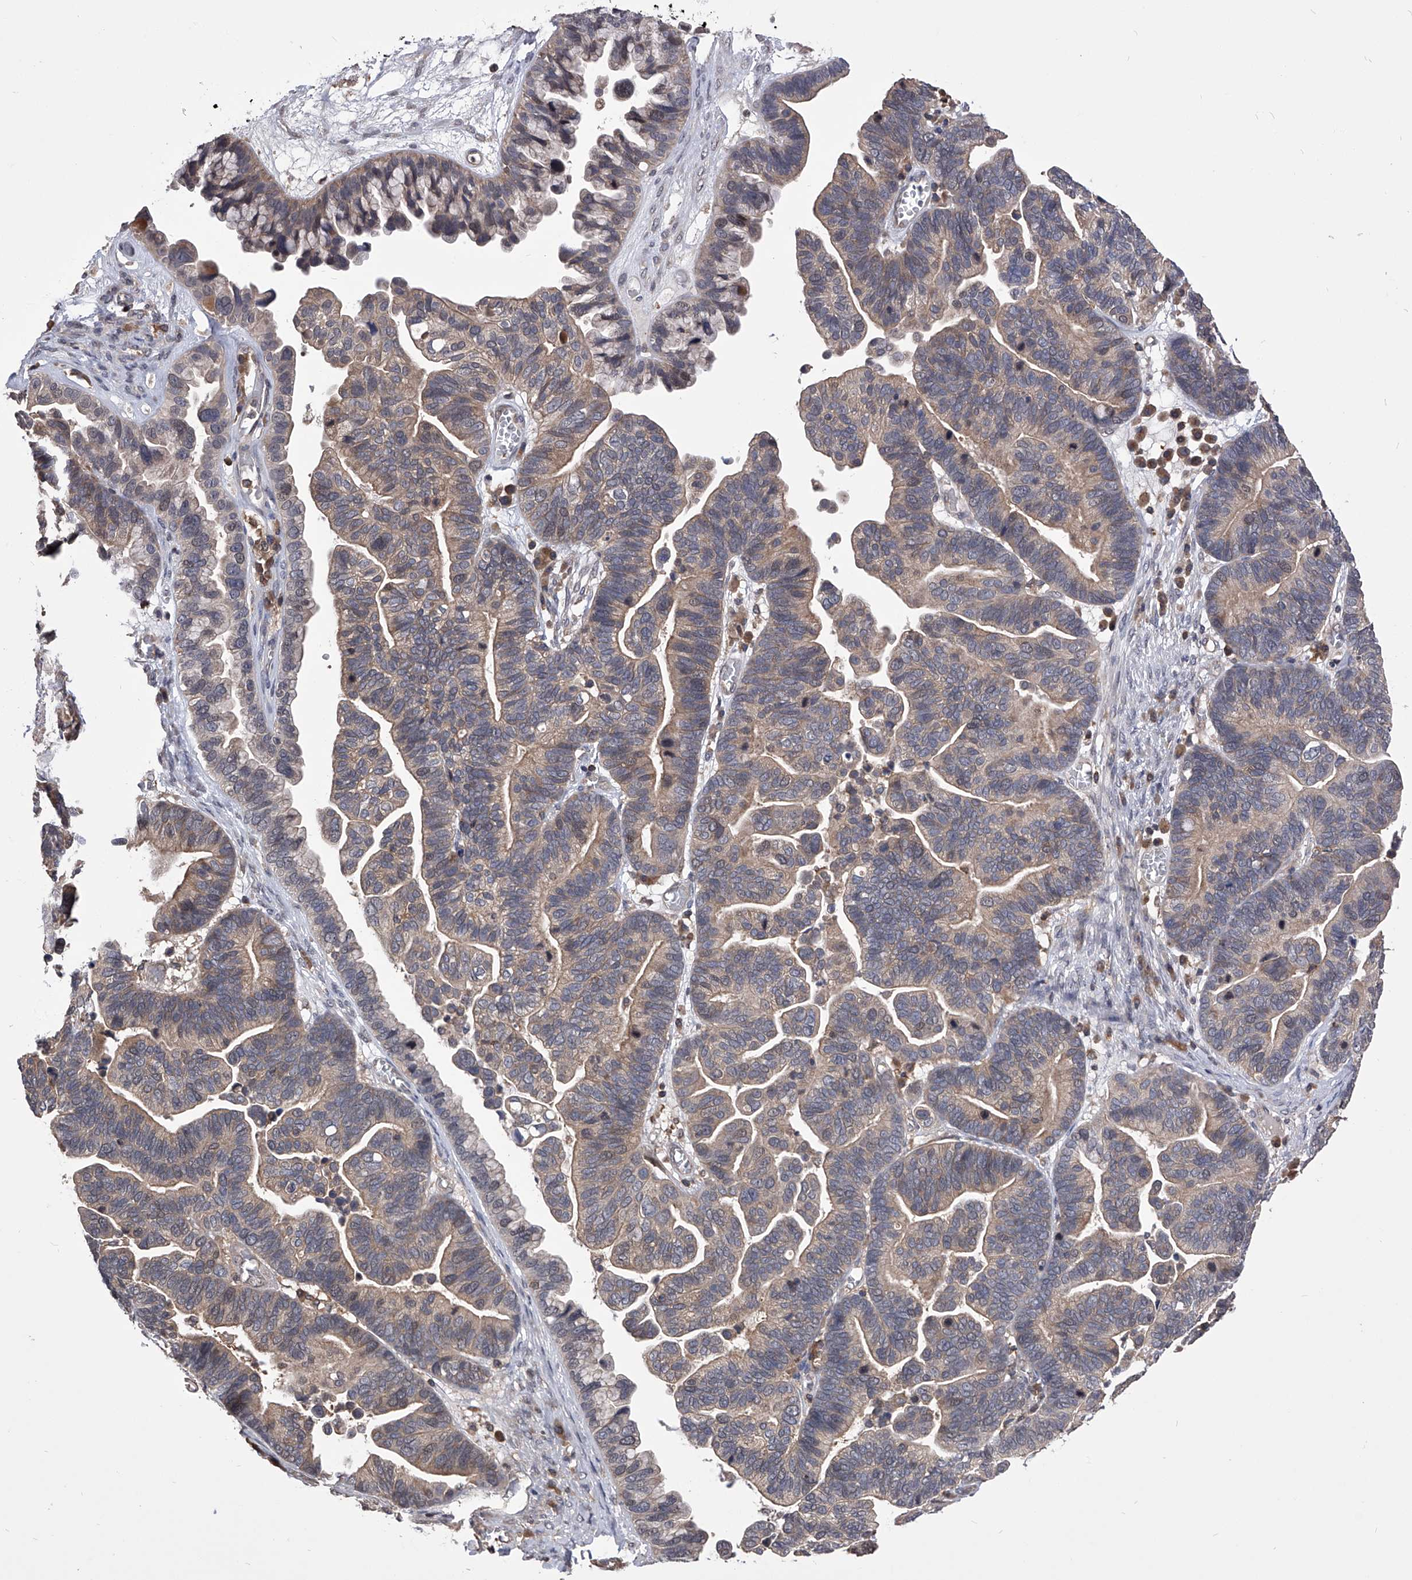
{"staining": {"intensity": "weak", "quantity": ">75%", "location": "cytoplasmic/membranous"}, "tissue": "ovarian cancer", "cell_type": "Tumor cells", "image_type": "cancer", "snomed": [{"axis": "morphology", "description": "Cystadenocarcinoma, serous, NOS"}, {"axis": "topography", "description": "Ovary"}], "caption": "Immunohistochemical staining of human ovarian serous cystadenocarcinoma exhibits low levels of weak cytoplasmic/membranous protein staining in about >75% of tumor cells. (DAB IHC with brightfield microscopy, high magnification).", "gene": "PAN3", "patient": {"sex": "female", "age": 56}}